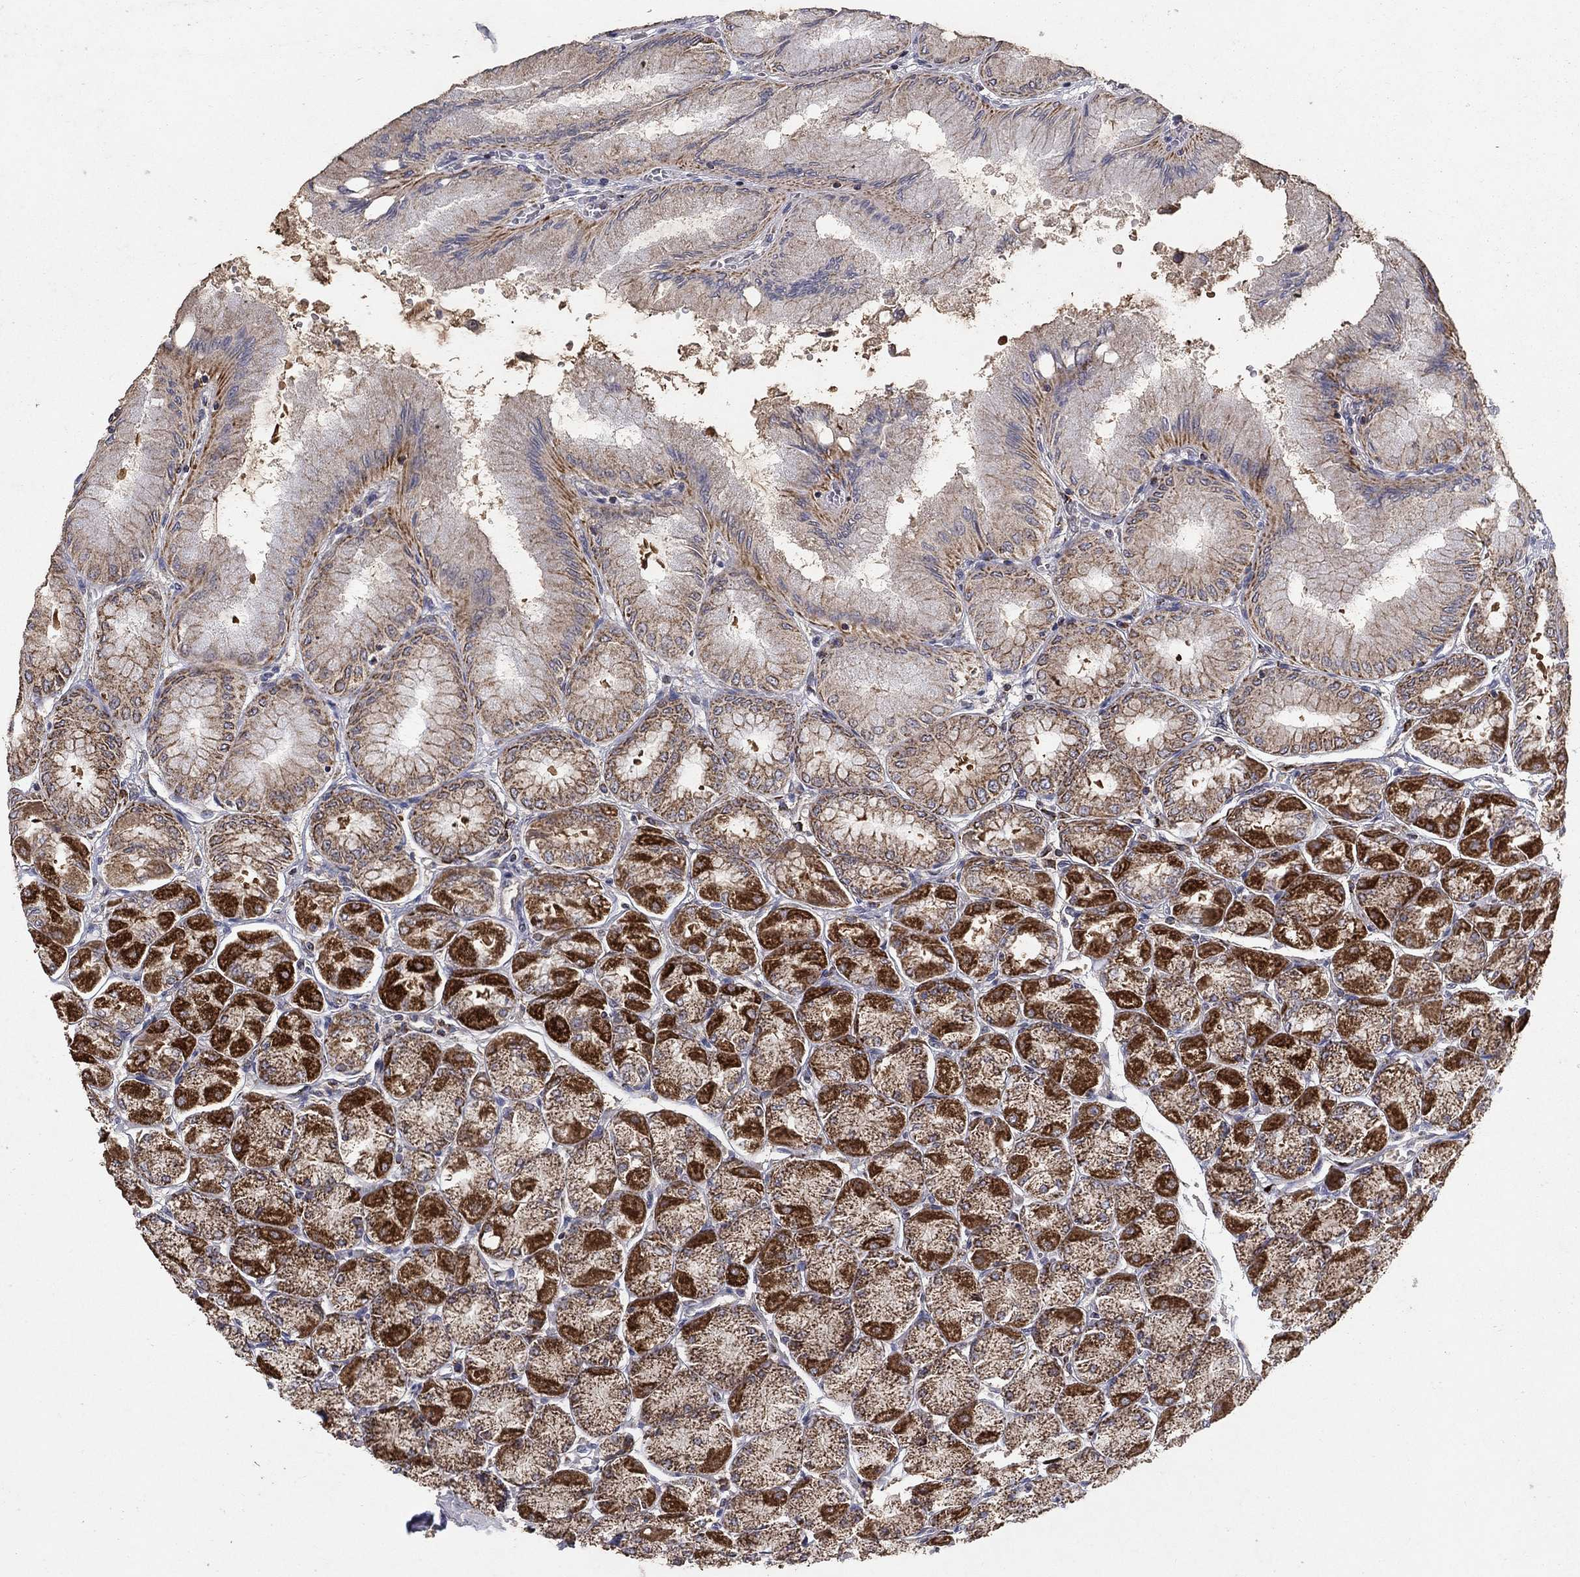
{"staining": {"intensity": "strong", "quantity": "25%-75%", "location": "cytoplasmic/membranous"}, "tissue": "stomach", "cell_type": "Glandular cells", "image_type": "normal", "snomed": [{"axis": "morphology", "description": "Normal tissue, NOS"}, {"axis": "topography", "description": "Stomach, upper"}], "caption": "The image exhibits a brown stain indicating the presence of a protein in the cytoplasmic/membranous of glandular cells in stomach. (brown staining indicates protein expression, while blue staining denotes nuclei).", "gene": "GPSM1", "patient": {"sex": "male", "age": 60}}